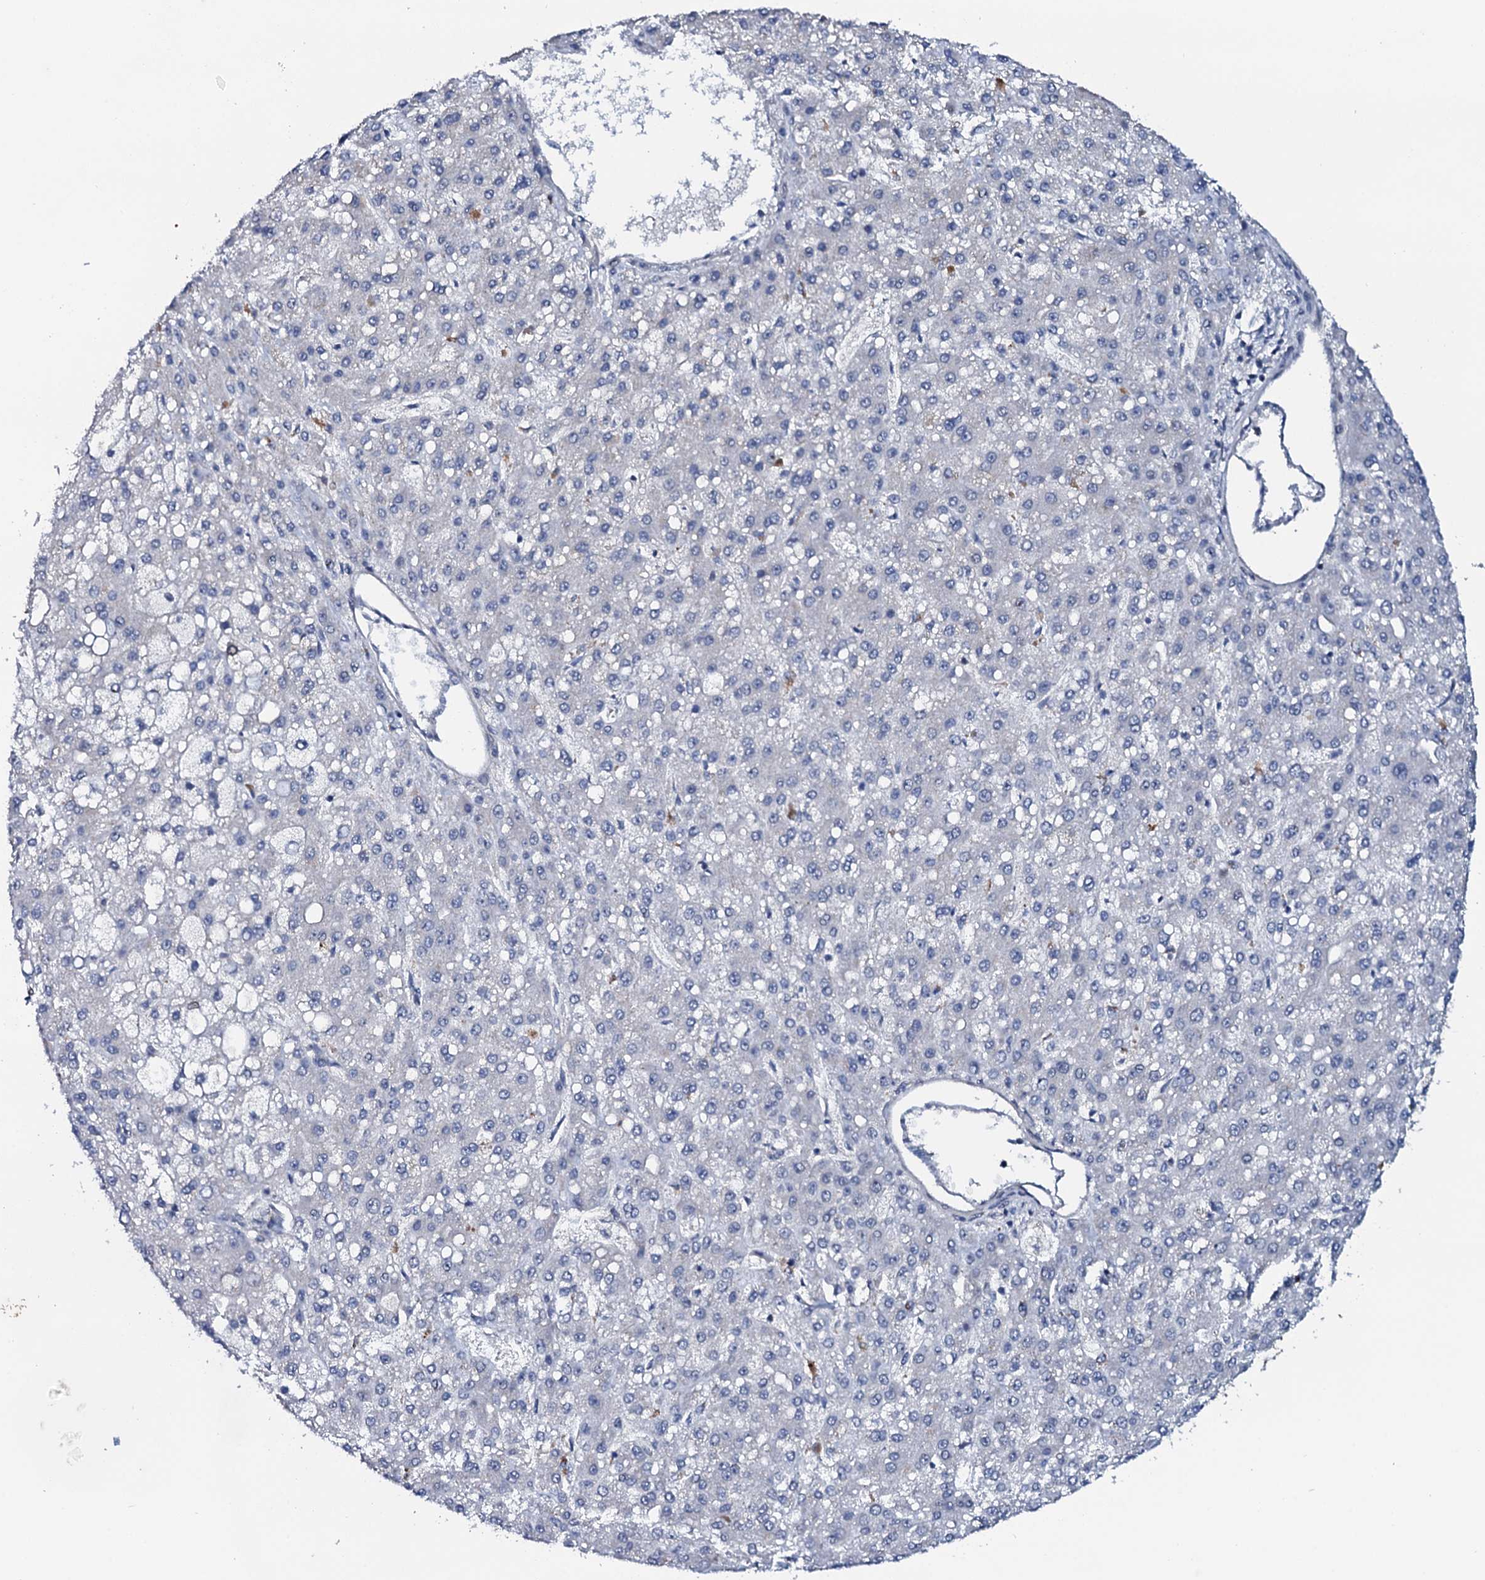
{"staining": {"intensity": "negative", "quantity": "none", "location": "none"}, "tissue": "liver cancer", "cell_type": "Tumor cells", "image_type": "cancer", "snomed": [{"axis": "morphology", "description": "Carcinoma, Hepatocellular, NOS"}, {"axis": "topography", "description": "Liver"}], "caption": "This is an IHC photomicrograph of hepatocellular carcinoma (liver). There is no expression in tumor cells.", "gene": "SNTA1", "patient": {"sex": "male", "age": 67}}